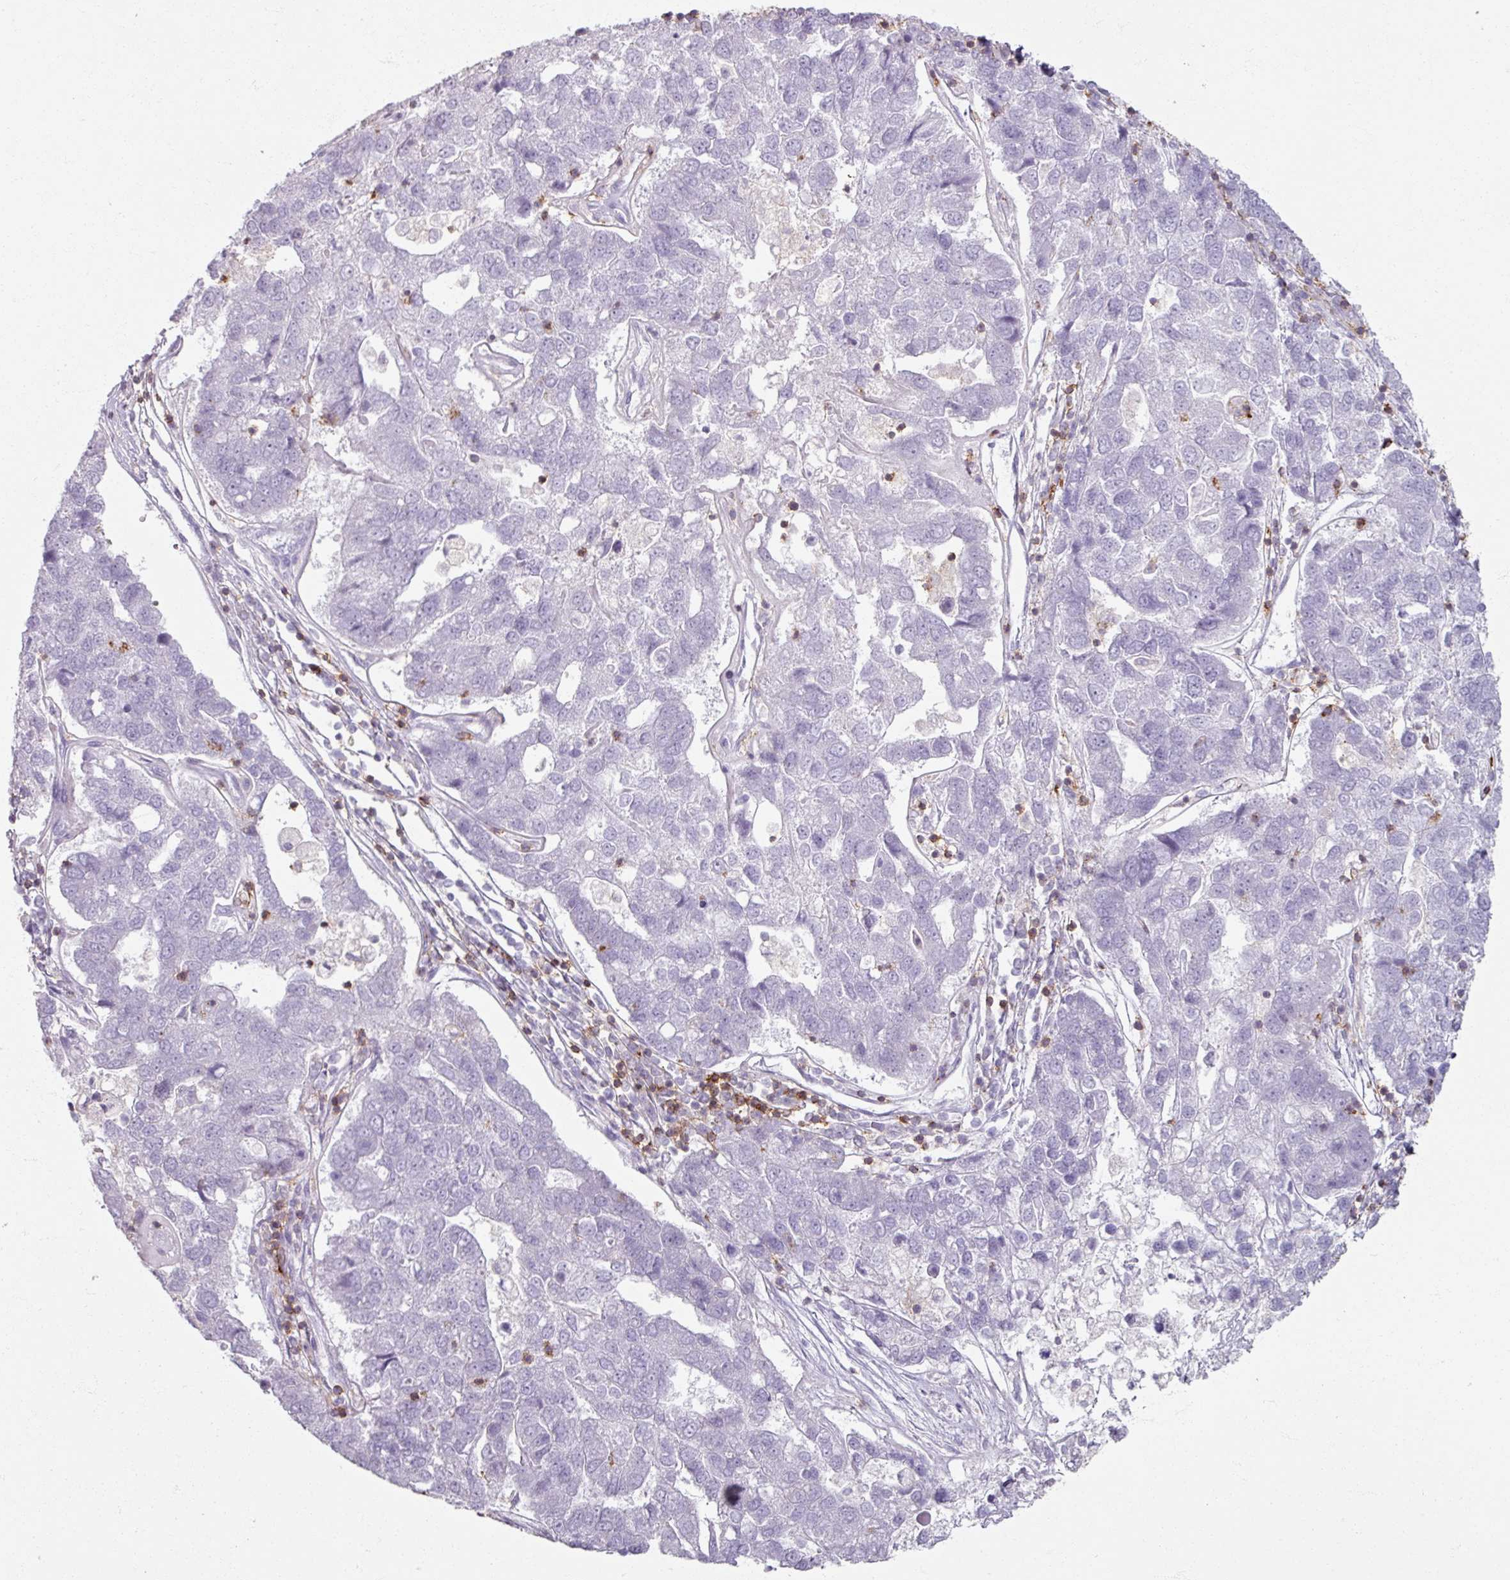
{"staining": {"intensity": "negative", "quantity": "none", "location": "none"}, "tissue": "pancreatic cancer", "cell_type": "Tumor cells", "image_type": "cancer", "snomed": [{"axis": "morphology", "description": "Adenocarcinoma, NOS"}, {"axis": "topography", "description": "Pancreas"}], "caption": "IHC of adenocarcinoma (pancreatic) displays no expression in tumor cells. (DAB (3,3'-diaminobenzidine) IHC, high magnification).", "gene": "PTPRC", "patient": {"sex": "female", "age": 61}}